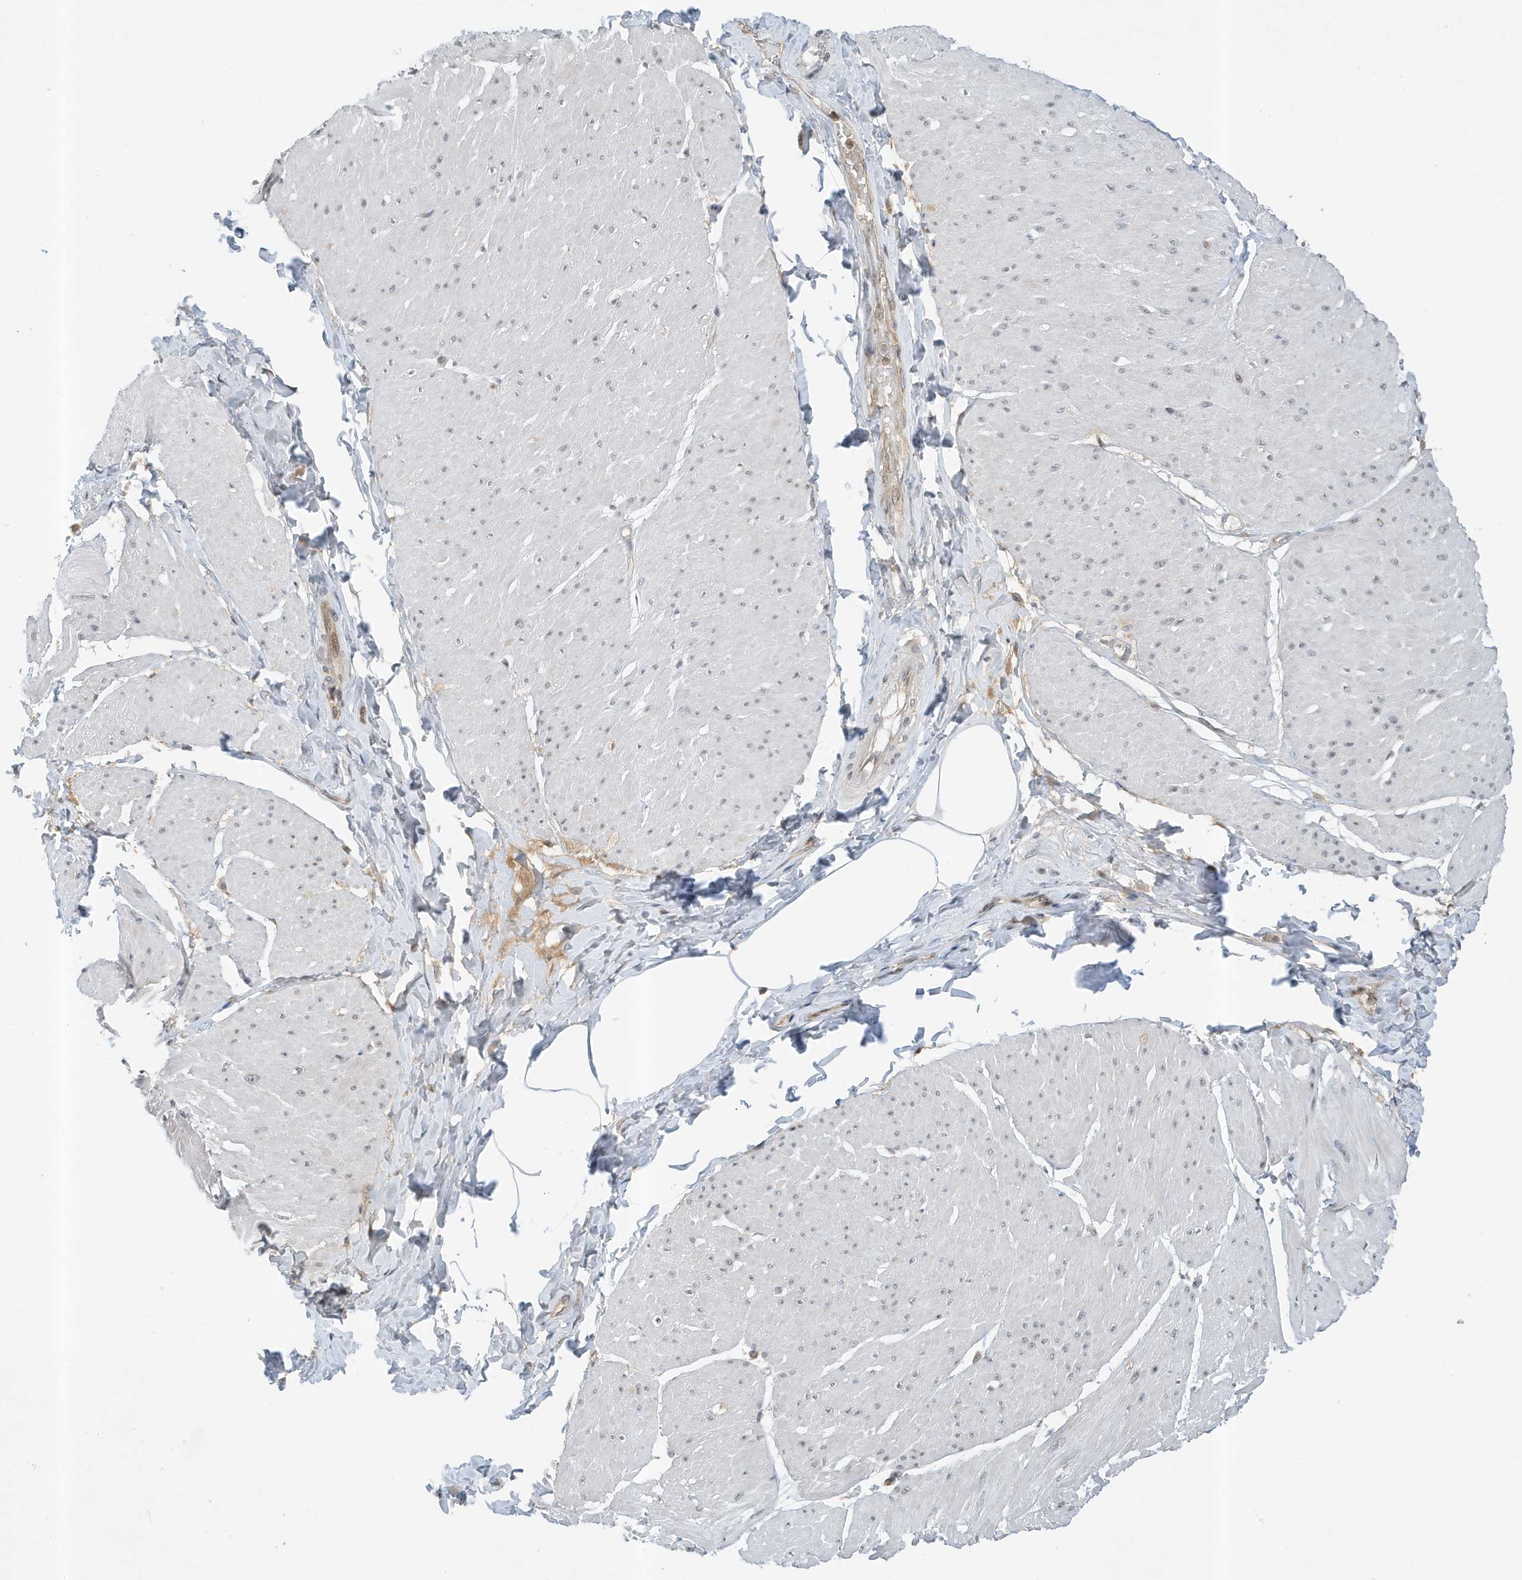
{"staining": {"intensity": "negative", "quantity": "none", "location": "none"}, "tissue": "smooth muscle", "cell_type": "Smooth muscle cells", "image_type": "normal", "snomed": [{"axis": "morphology", "description": "Urothelial carcinoma, High grade"}, {"axis": "topography", "description": "Urinary bladder"}], "caption": "Immunohistochemical staining of normal human smooth muscle demonstrates no significant staining in smooth muscle cells.", "gene": "MAST3", "patient": {"sex": "male", "age": 46}}